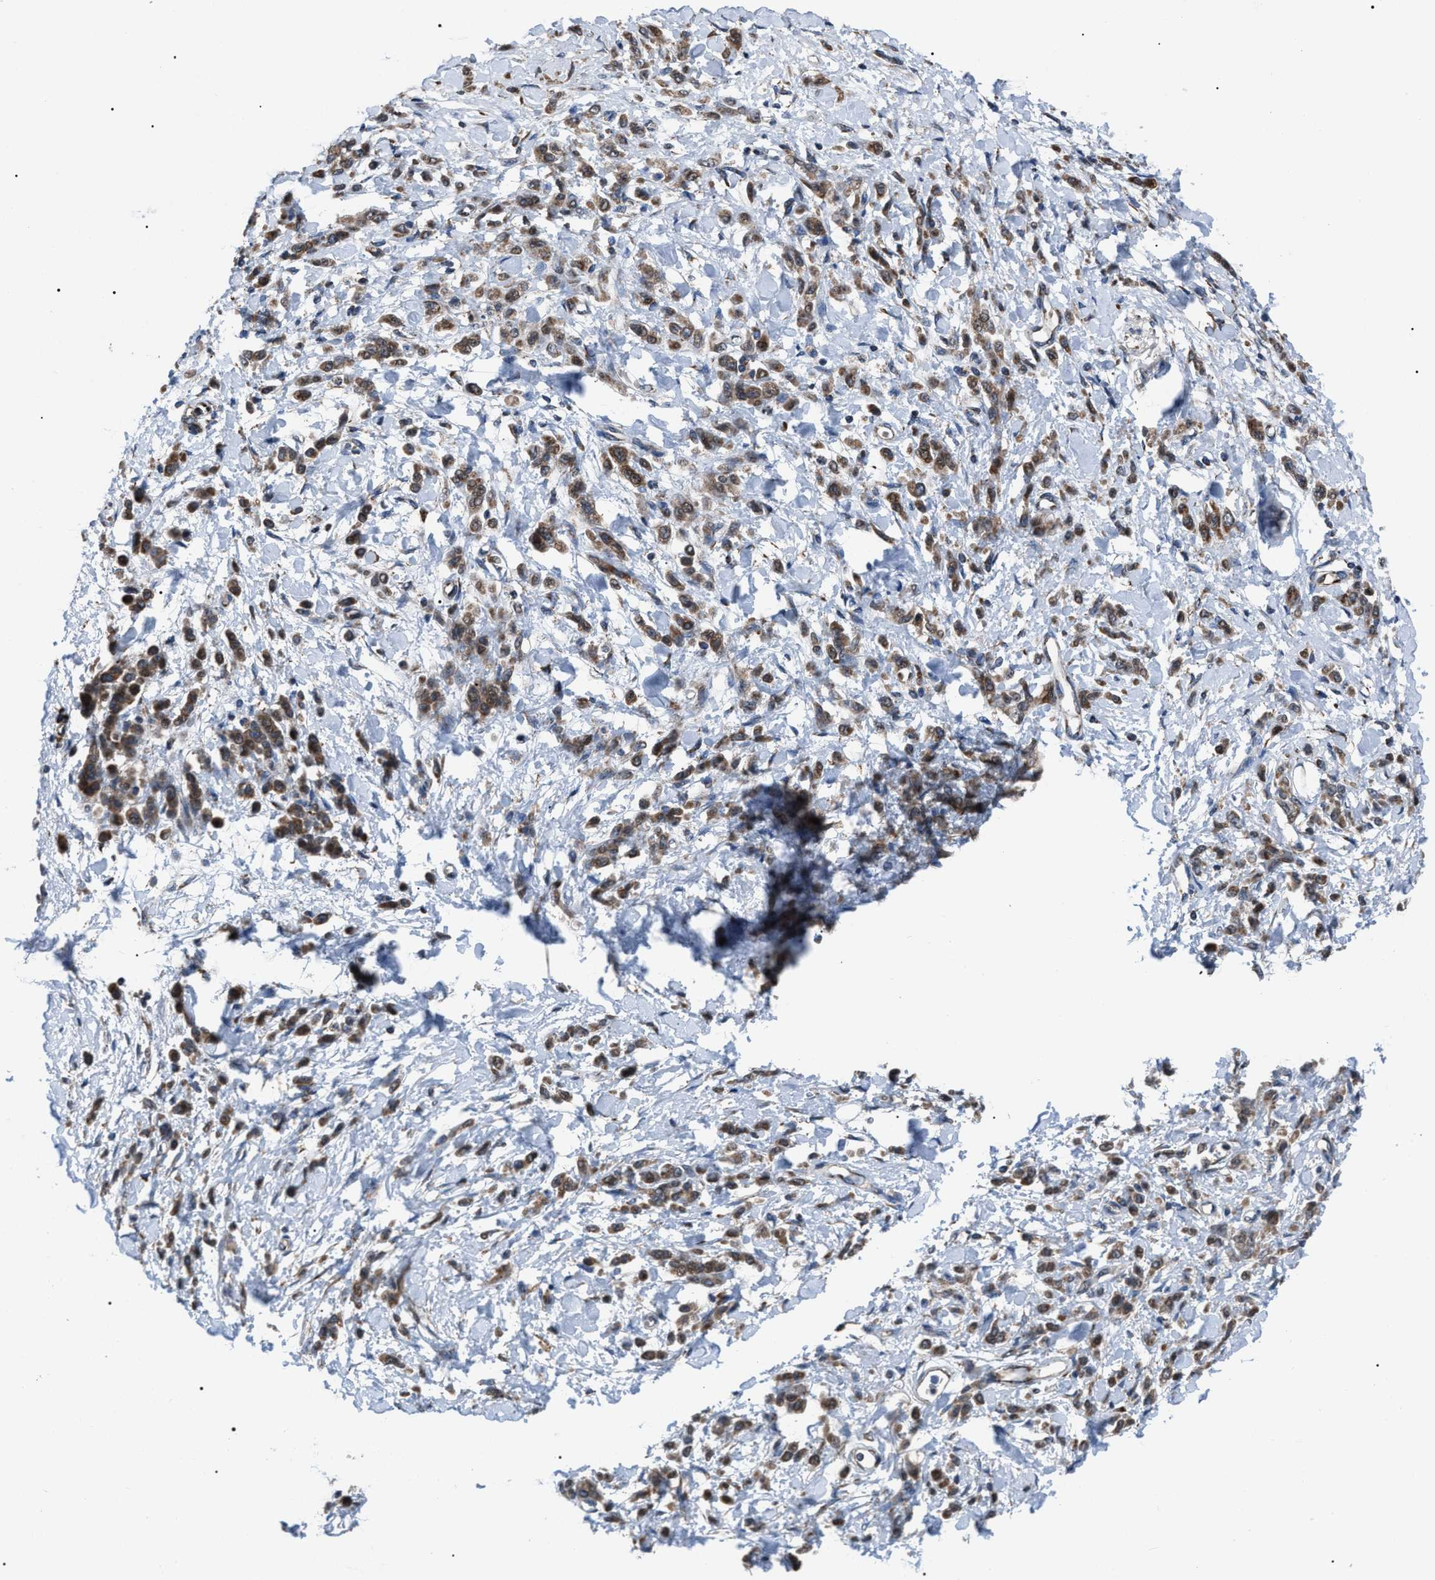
{"staining": {"intensity": "moderate", "quantity": ">75%", "location": "cytoplasmic/membranous"}, "tissue": "stomach cancer", "cell_type": "Tumor cells", "image_type": "cancer", "snomed": [{"axis": "morphology", "description": "Normal tissue, NOS"}, {"axis": "morphology", "description": "Adenocarcinoma, NOS"}, {"axis": "topography", "description": "Stomach"}], "caption": "Tumor cells exhibit medium levels of moderate cytoplasmic/membranous staining in about >75% of cells in adenocarcinoma (stomach).", "gene": "AGO2", "patient": {"sex": "male", "age": 82}}